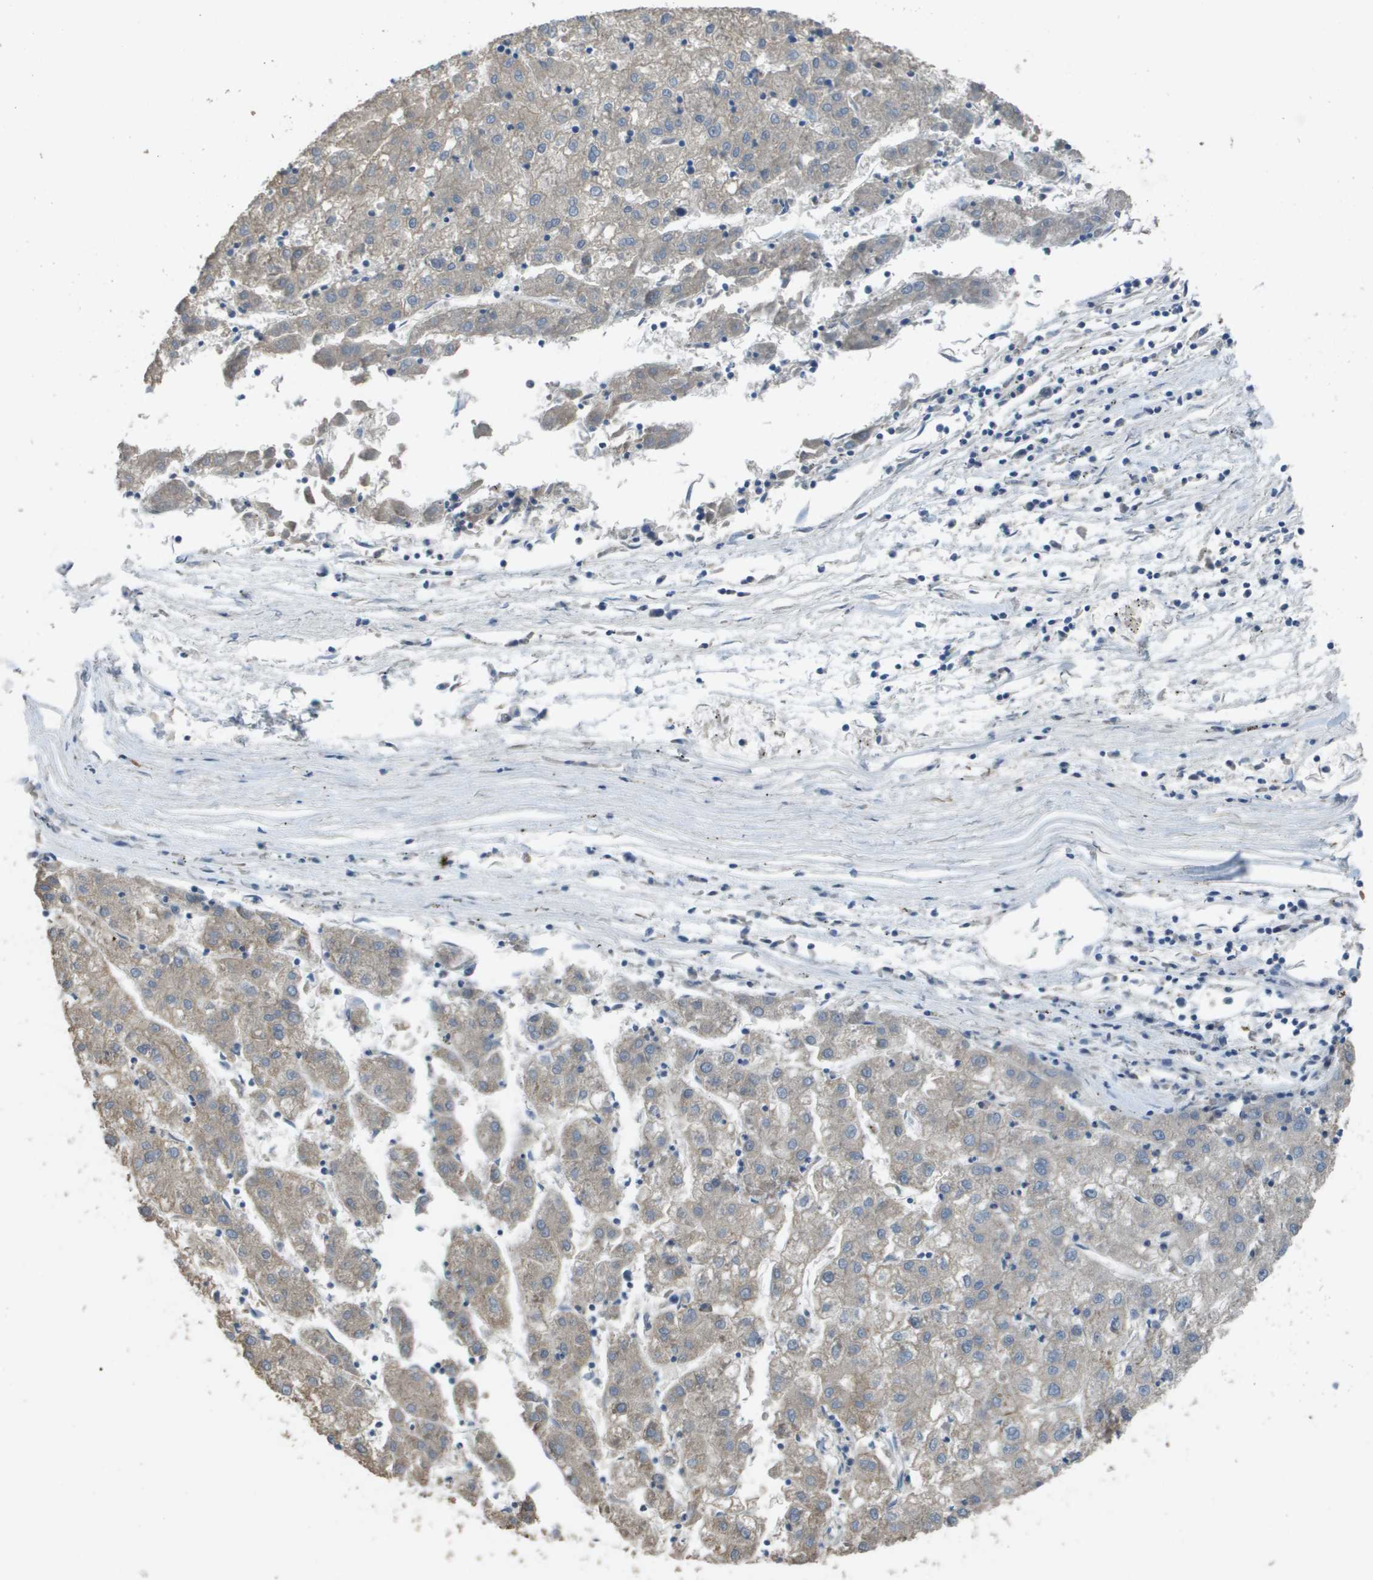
{"staining": {"intensity": "weak", "quantity": "<25%", "location": "cytoplasmic/membranous"}, "tissue": "liver cancer", "cell_type": "Tumor cells", "image_type": "cancer", "snomed": [{"axis": "morphology", "description": "Carcinoma, Hepatocellular, NOS"}, {"axis": "topography", "description": "Liver"}], "caption": "Immunohistochemistry image of liver cancer stained for a protein (brown), which reveals no expression in tumor cells.", "gene": "CLCA4", "patient": {"sex": "male", "age": 72}}